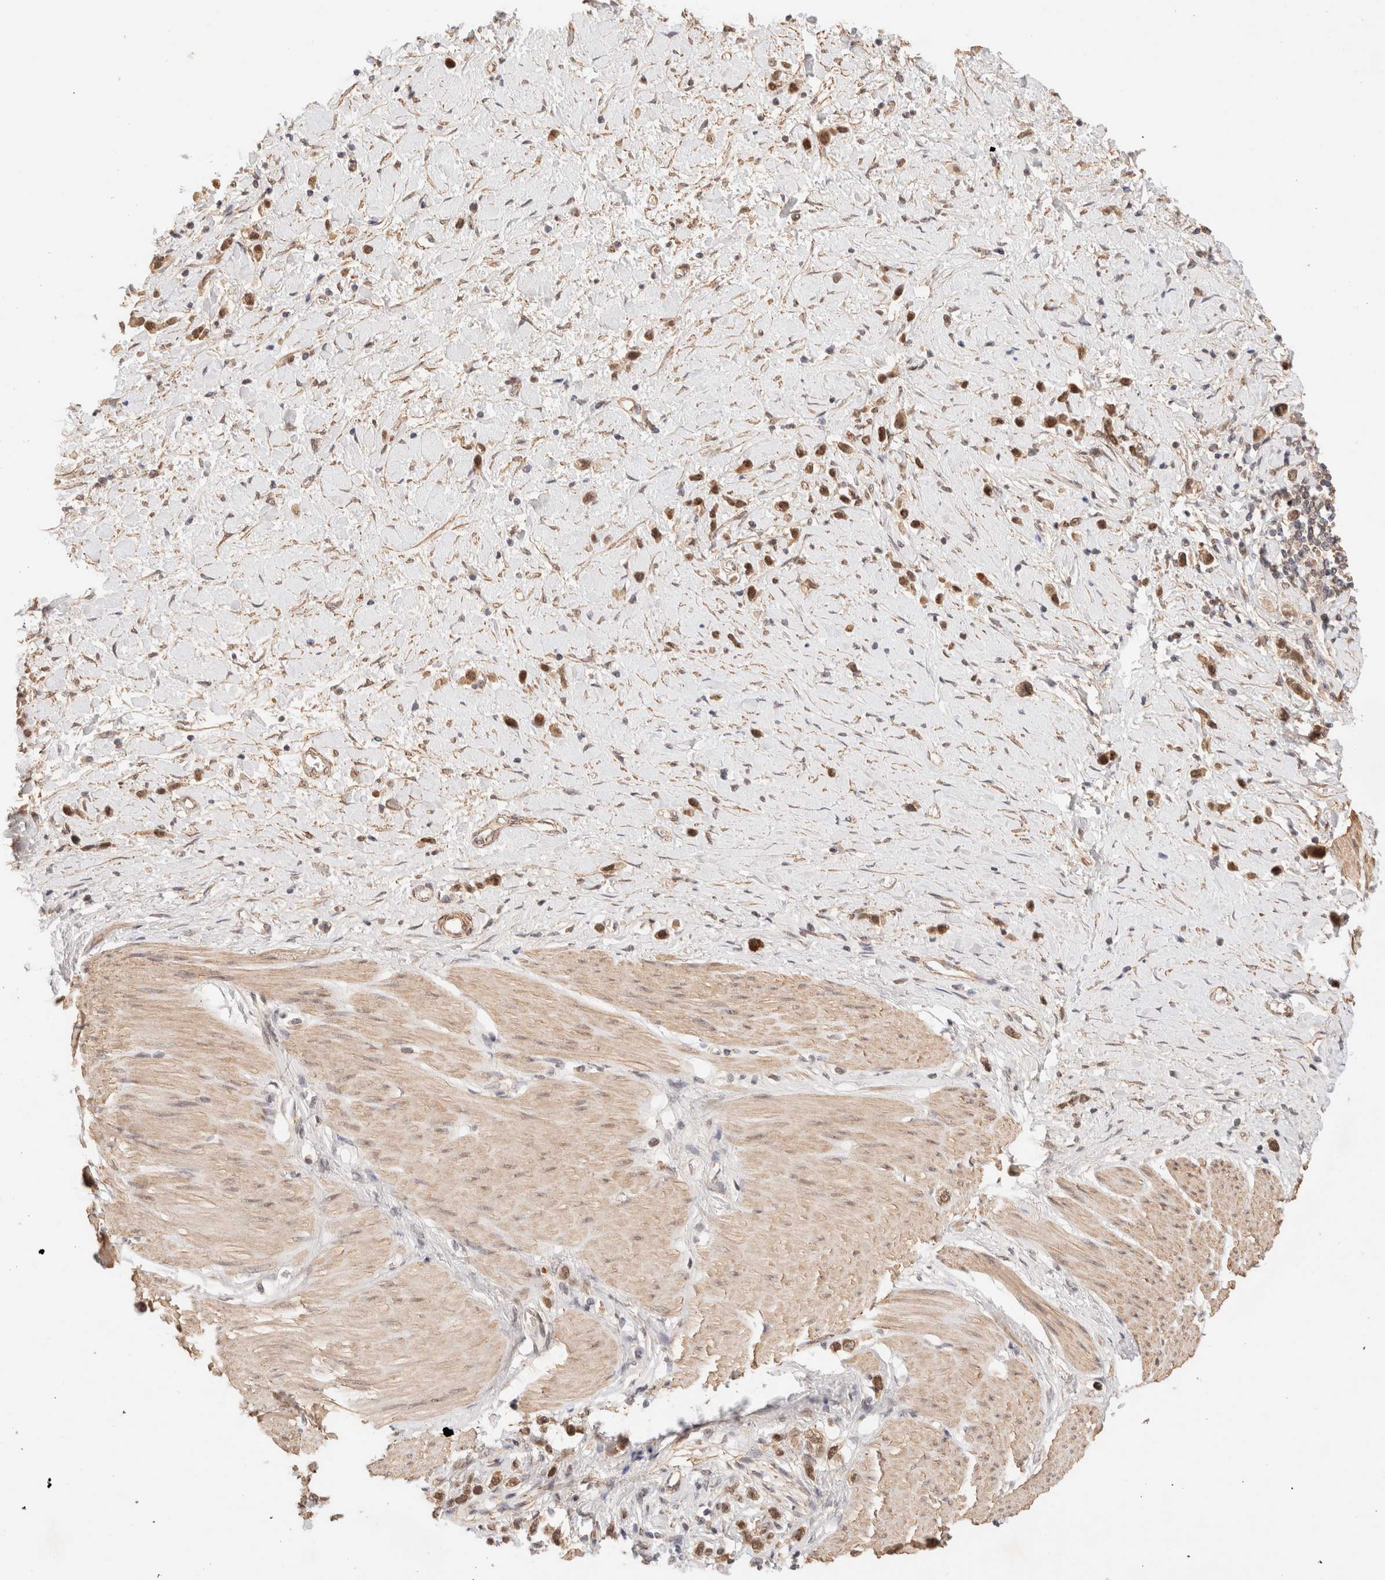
{"staining": {"intensity": "moderate", "quantity": ">75%", "location": "nuclear"}, "tissue": "stomach cancer", "cell_type": "Tumor cells", "image_type": "cancer", "snomed": [{"axis": "morphology", "description": "Adenocarcinoma, NOS"}, {"axis": "topography", "description": "Stomach"}], "caption": "Human stomach cancer stained for a protein (brown) exhibits moderate nuclear positive positivity in about >75% of tumor cells.", "gene": "BRPF3", "patient": {"sex": "female", "age": 65}}